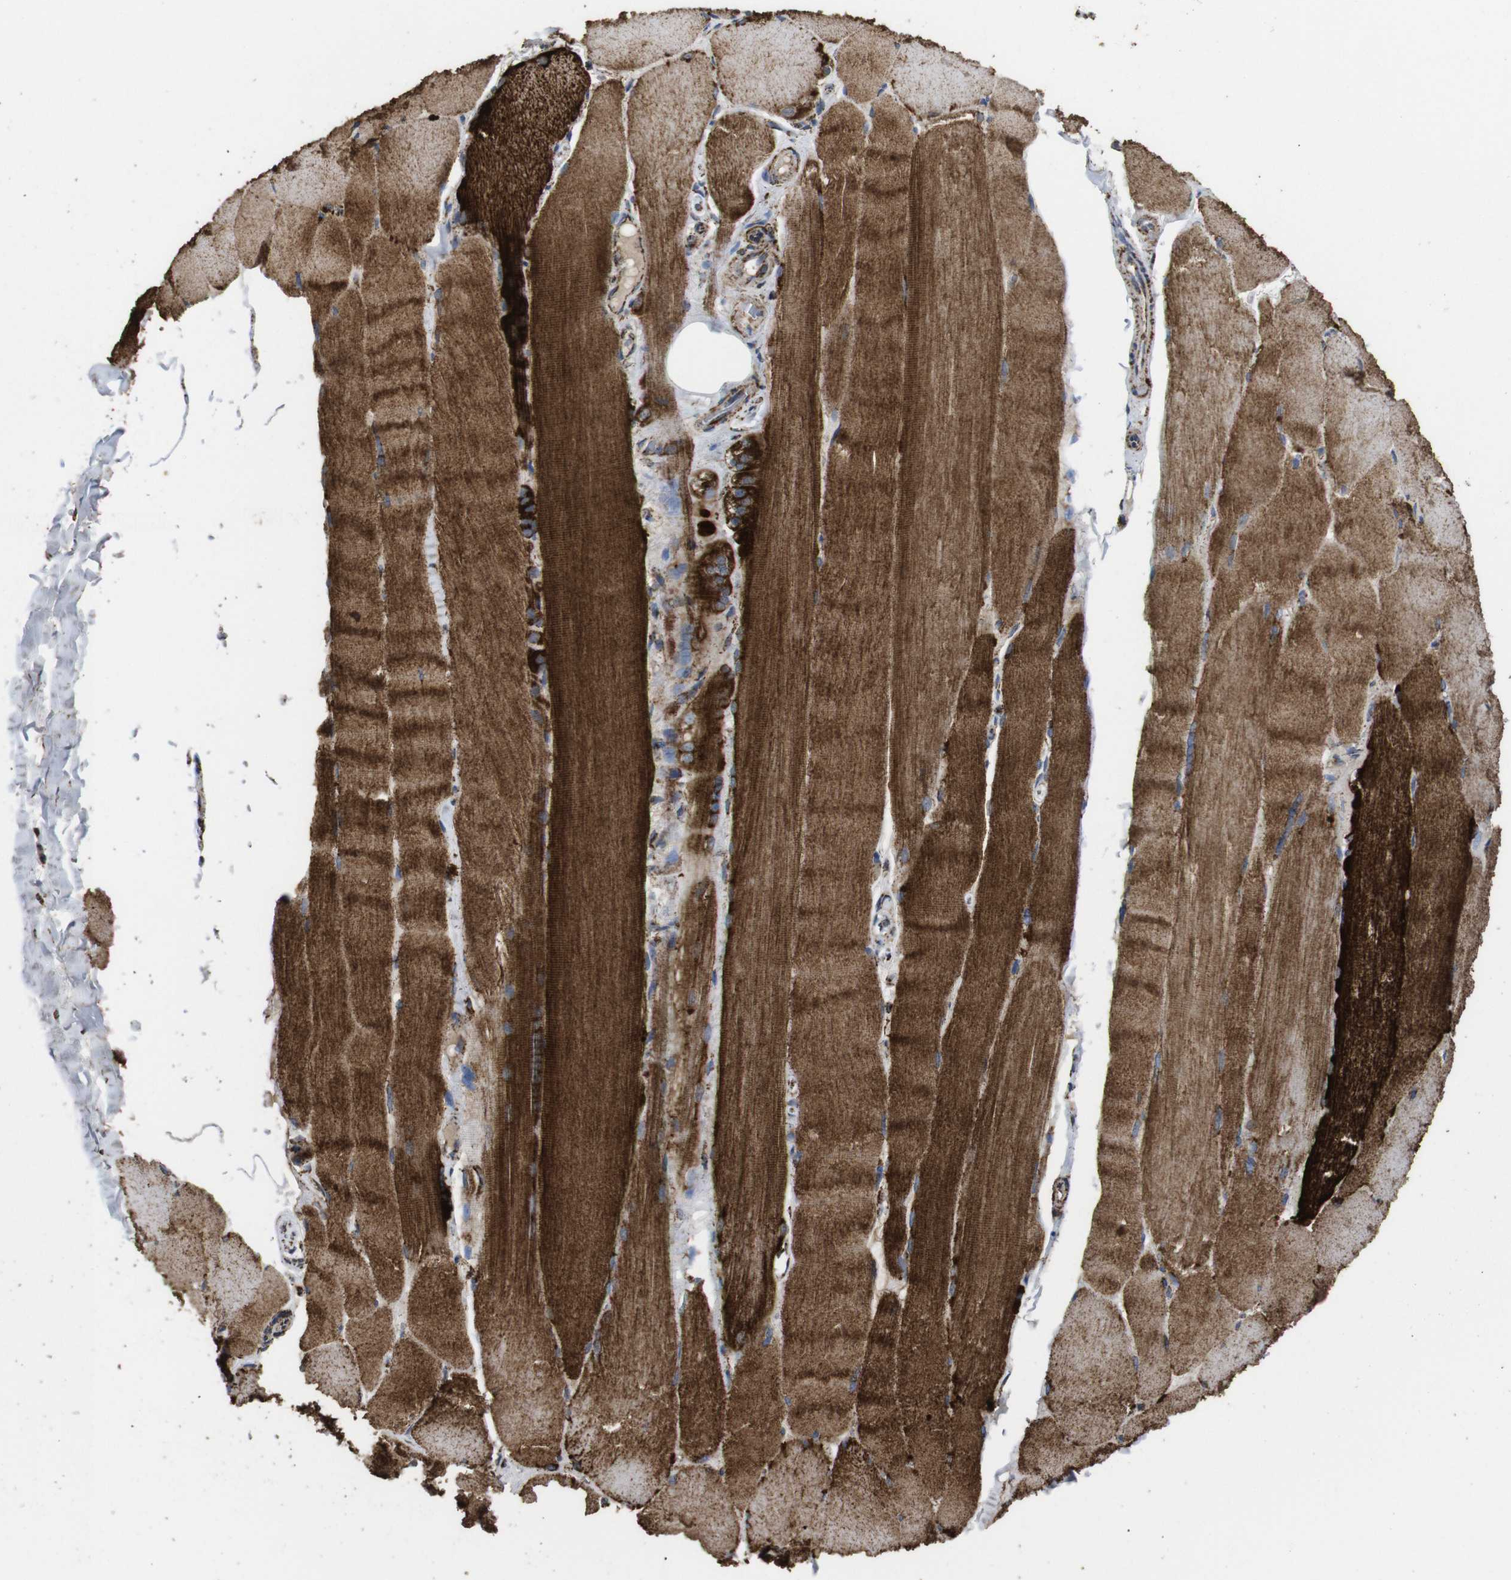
{"staining": {"intensity": "strong", "quantity": ">75%", "location": "cytoplasmic/membranous"}, "tissue": "skeletal muscle", "cell_type": "Myocytes", "image_type": "normal", "snomed": [{"axis": "morphology", "description": "Normal tissue, NOS"}, {"axis": "topography", "description": "Skin"}, {"axis": "topography", "description": "Skeletal muscle"}], "caption": "The histopathology image demonstrates immunohistochemical staining of normal skeletal muscle. There is strong cytoplasmic/membranous staining is present in about >75% of myocytes.", "gene": "ATP5F1A", "patient": {"sex": "male", "age": 83}}